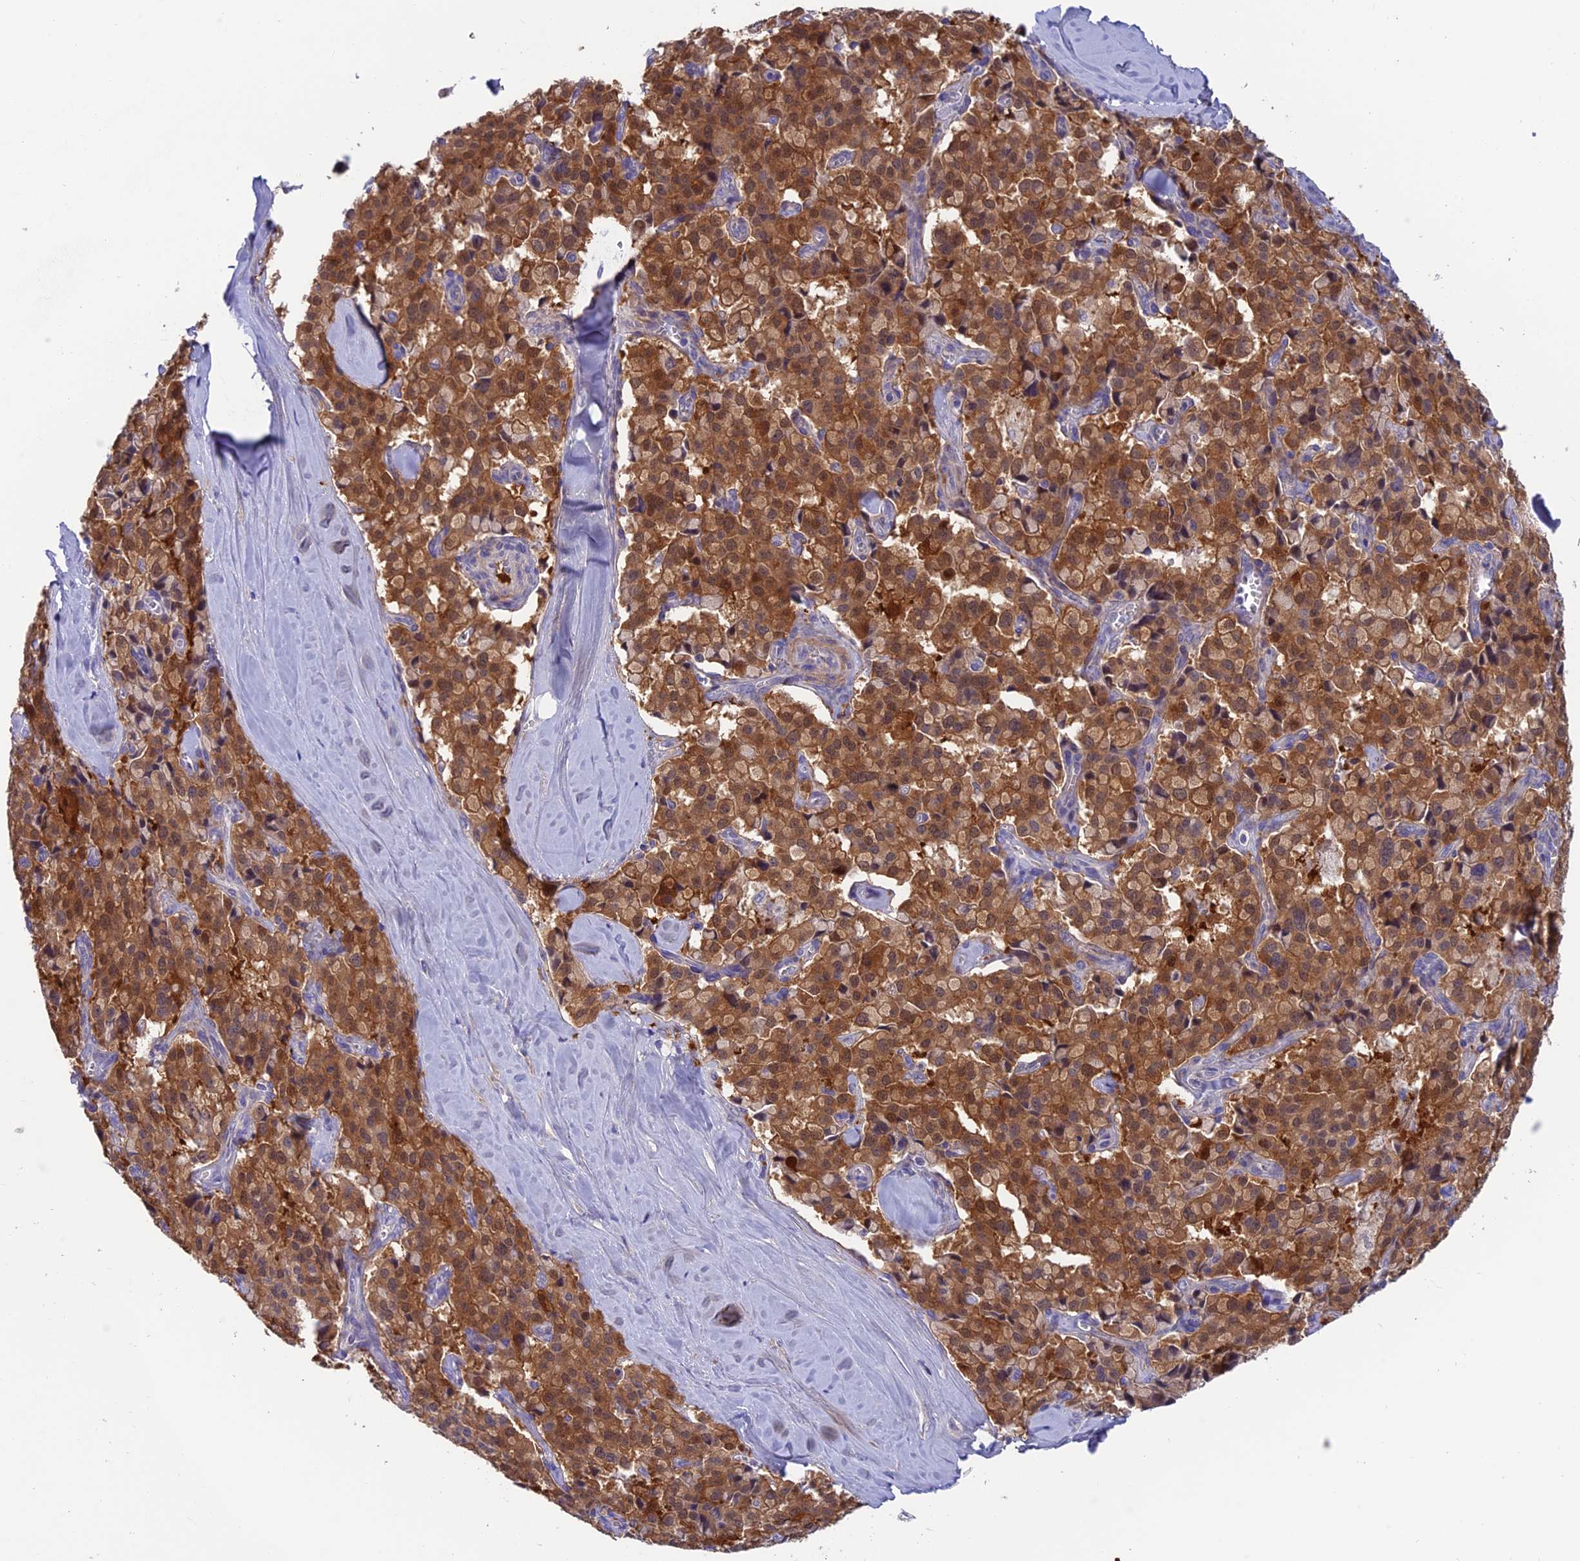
{"staining": {"intensity": "strong", "quantity": ">75%", "location": "cytoplasmic/membranous,nuclear"}, "tissue": "pancreatic cancer", "cell_type": "Tumor cells", "image_type": "cancer", "snomed": [{"axis": "morphology", "description": "Adenocarcinoma, NOS"}, {"axis": "topography", "description": "Pancreas"}], "caption": "Strong cytoplasmic/membranous and nuclear expression is appreciated in about >75% of tumor cells in pancreatic adenocarcinoma.", "gene": "XPO7", "patient": {"sex": "male", "age": 65}}